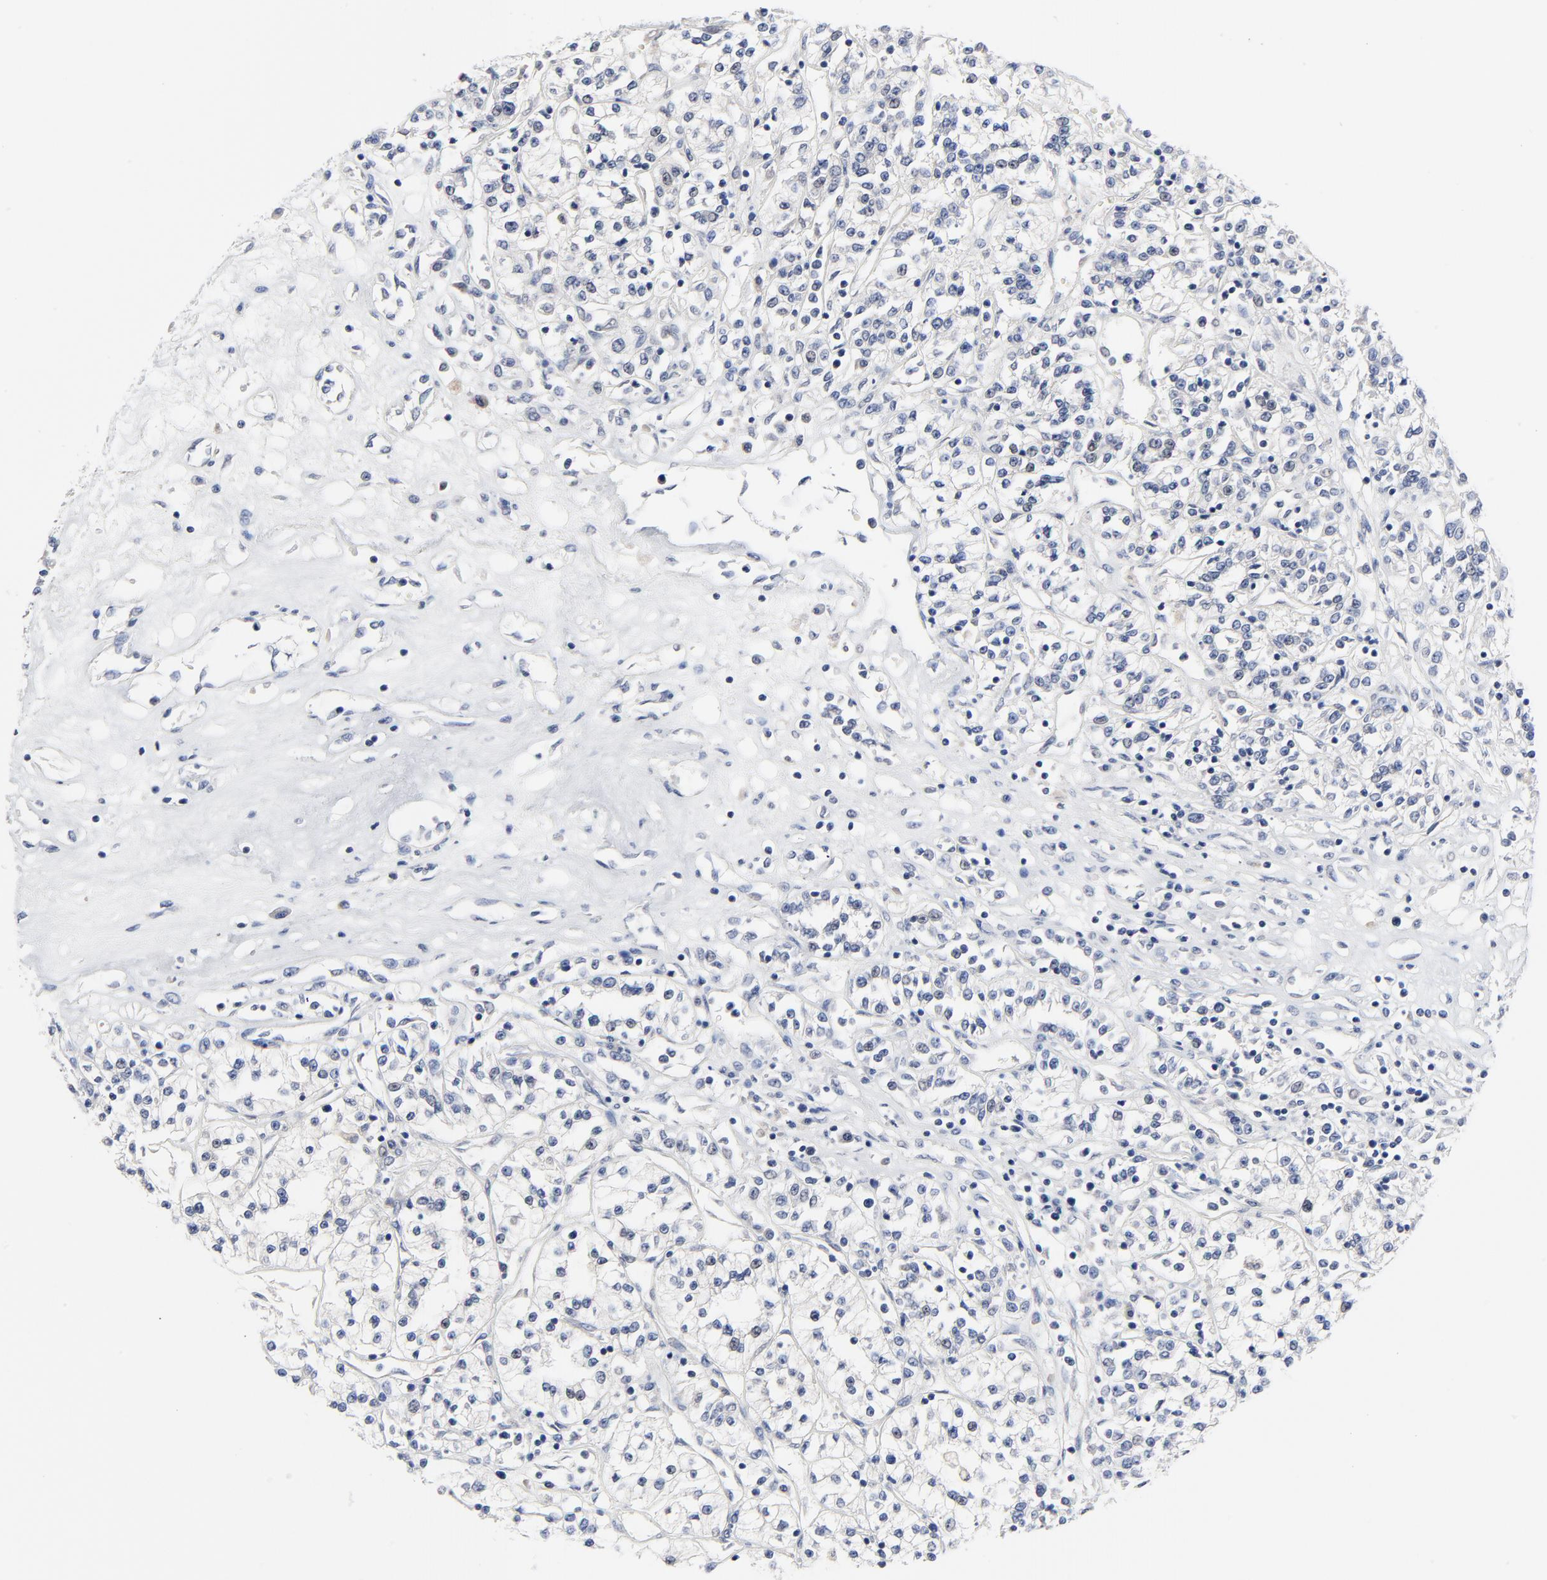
{"staining": {"intensity": "negative", "quantity": "none", "location": "none"}, "tissue": "renal cancer", "cell_type": "Tumor cells", "image_type": "cancer", "snomed": [{"axis": "morphology", "description": "Adenocarcinoma, NOS"}, {"axis": "topography", "description": "Kidney"}], "caption": "Human adenocarcinoma (renal) stained for a protein using IHC shows no expression in tumor cells.", "gene": "FBXL5", "patient": {"sex": "female", "age": 76}}